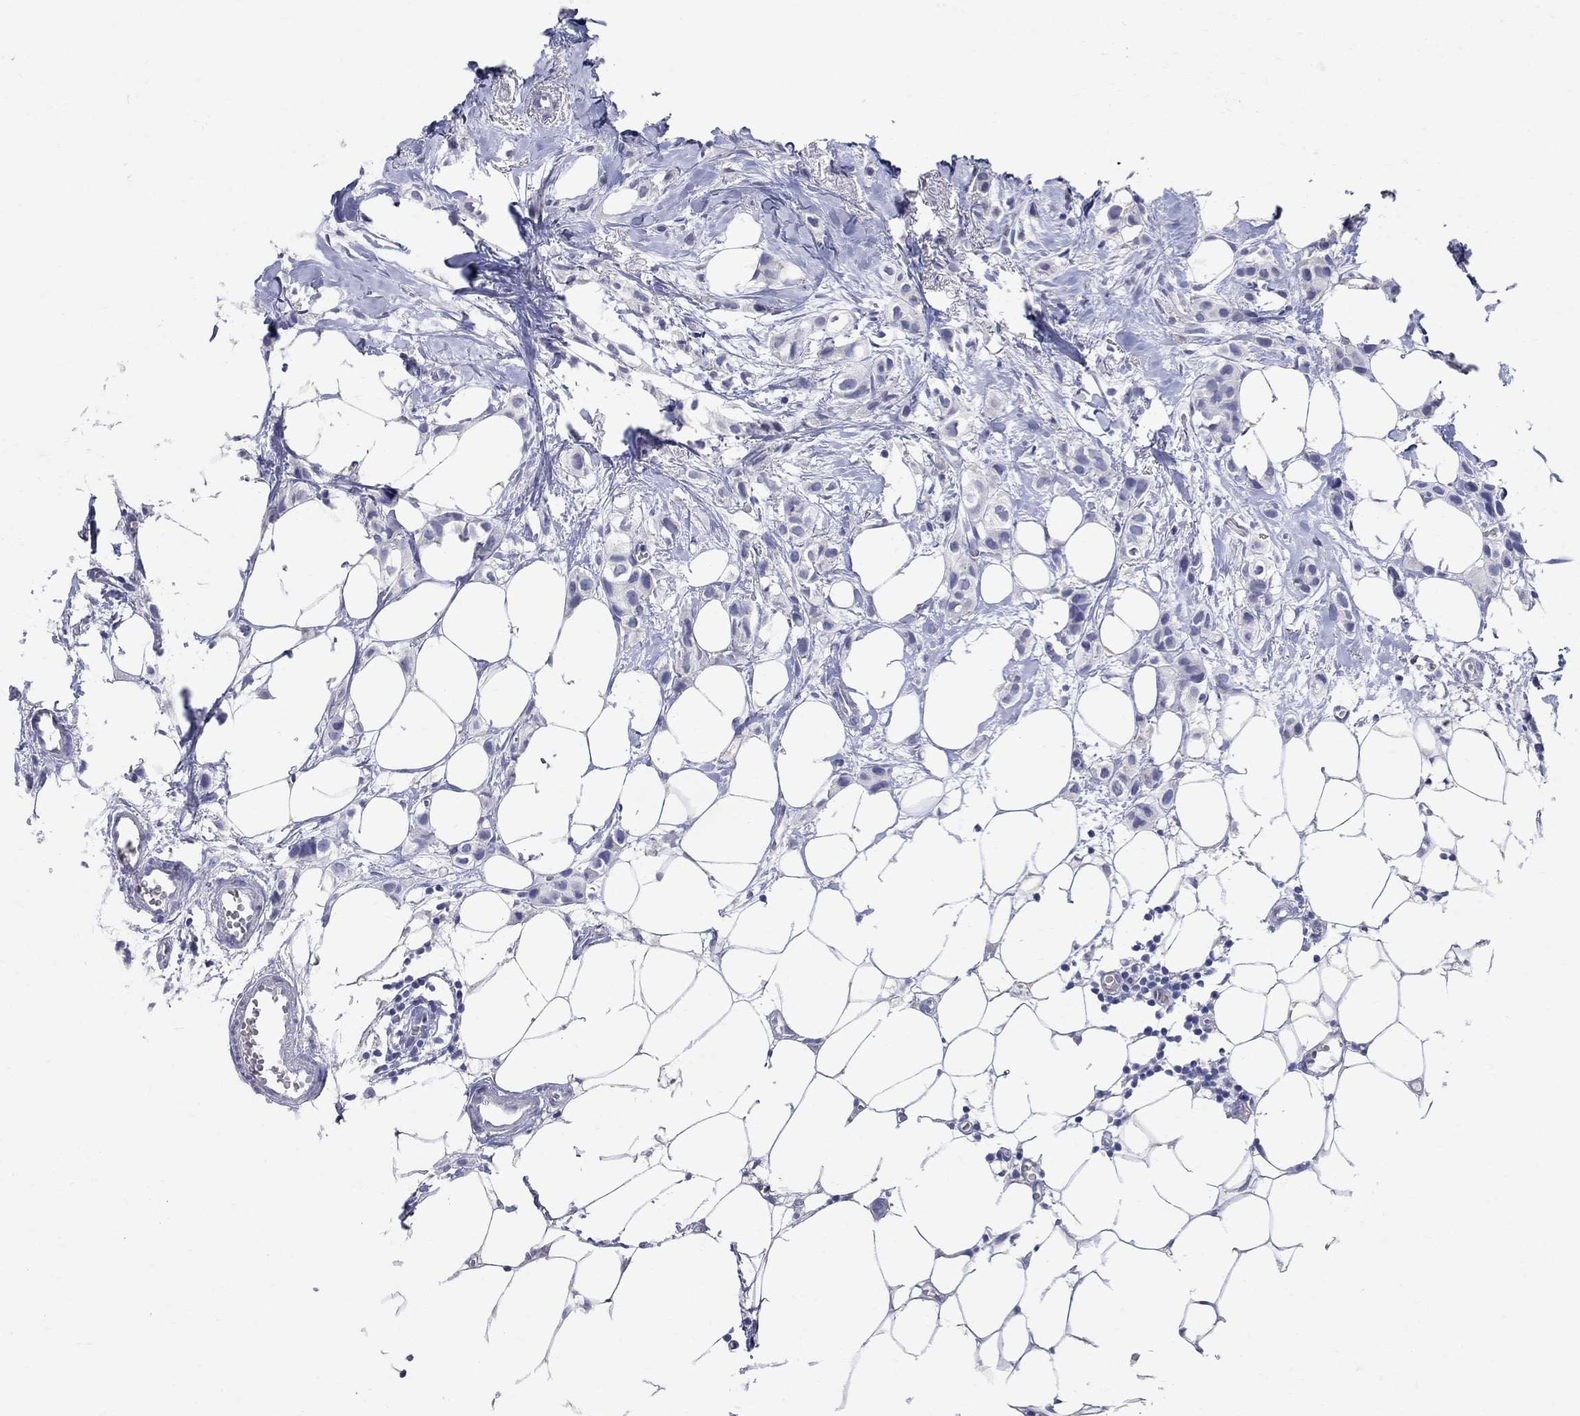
{"staining": {"intensity": "negative", "quantity": "none", "location": "none"}, "tissue": "breast cancer", "cell_type": "Tumor cells", "image_type": "cancer", "snomed": [{"axis": "morphology", "description": "Duct carcinoma"}, {"axis": "topography", "description": "Breast"}], "caption": "Breast infiltrating ductal carcinoma was stained to show a protein in brown. There is no significant staining in tumor cells.", "gene": "SOX2", "patient": {"sex": "female", "age": 85}}